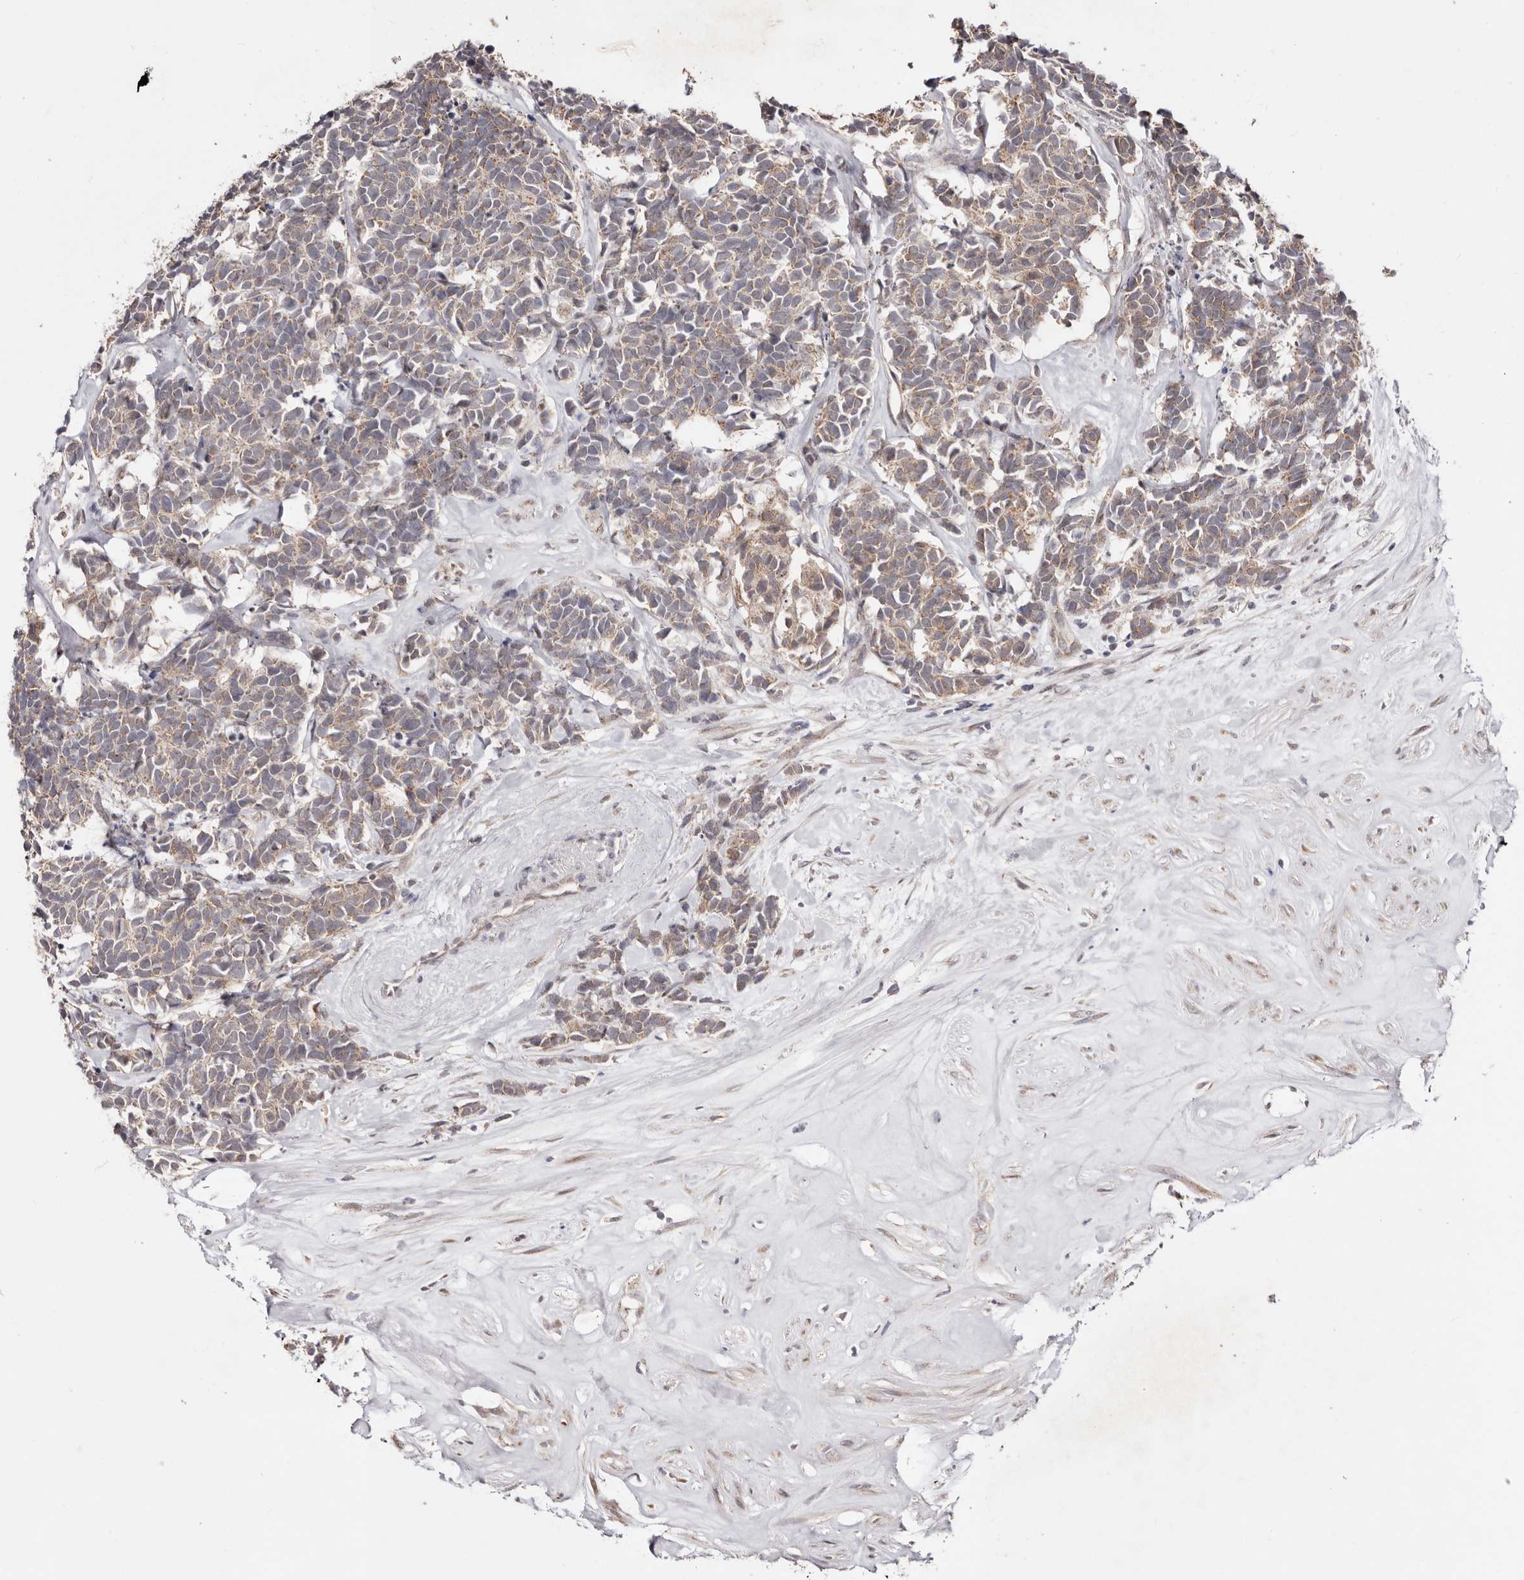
{"staining": {"intensity": "weak", "quantity": "25%-75%", "location": "cytoplasmic/membranous"}, "tissue": "carcinoid", "cell_type": "Tumor cells", "image_type": "cancer", "snomed": [{"axis": "morphology", "description": "Carcinoma, NOS"}, {"axis": "morphology", "description": "Carcinoid, malignant, NOS"}, {"axis": "topography", "description": "Urinary bladder"}], "caption": "Carcinoid stained with a protein marker displays weak staining in tumor cells.", "gene": "EGR3", "patient": {"sex": "male", "age": 57}}